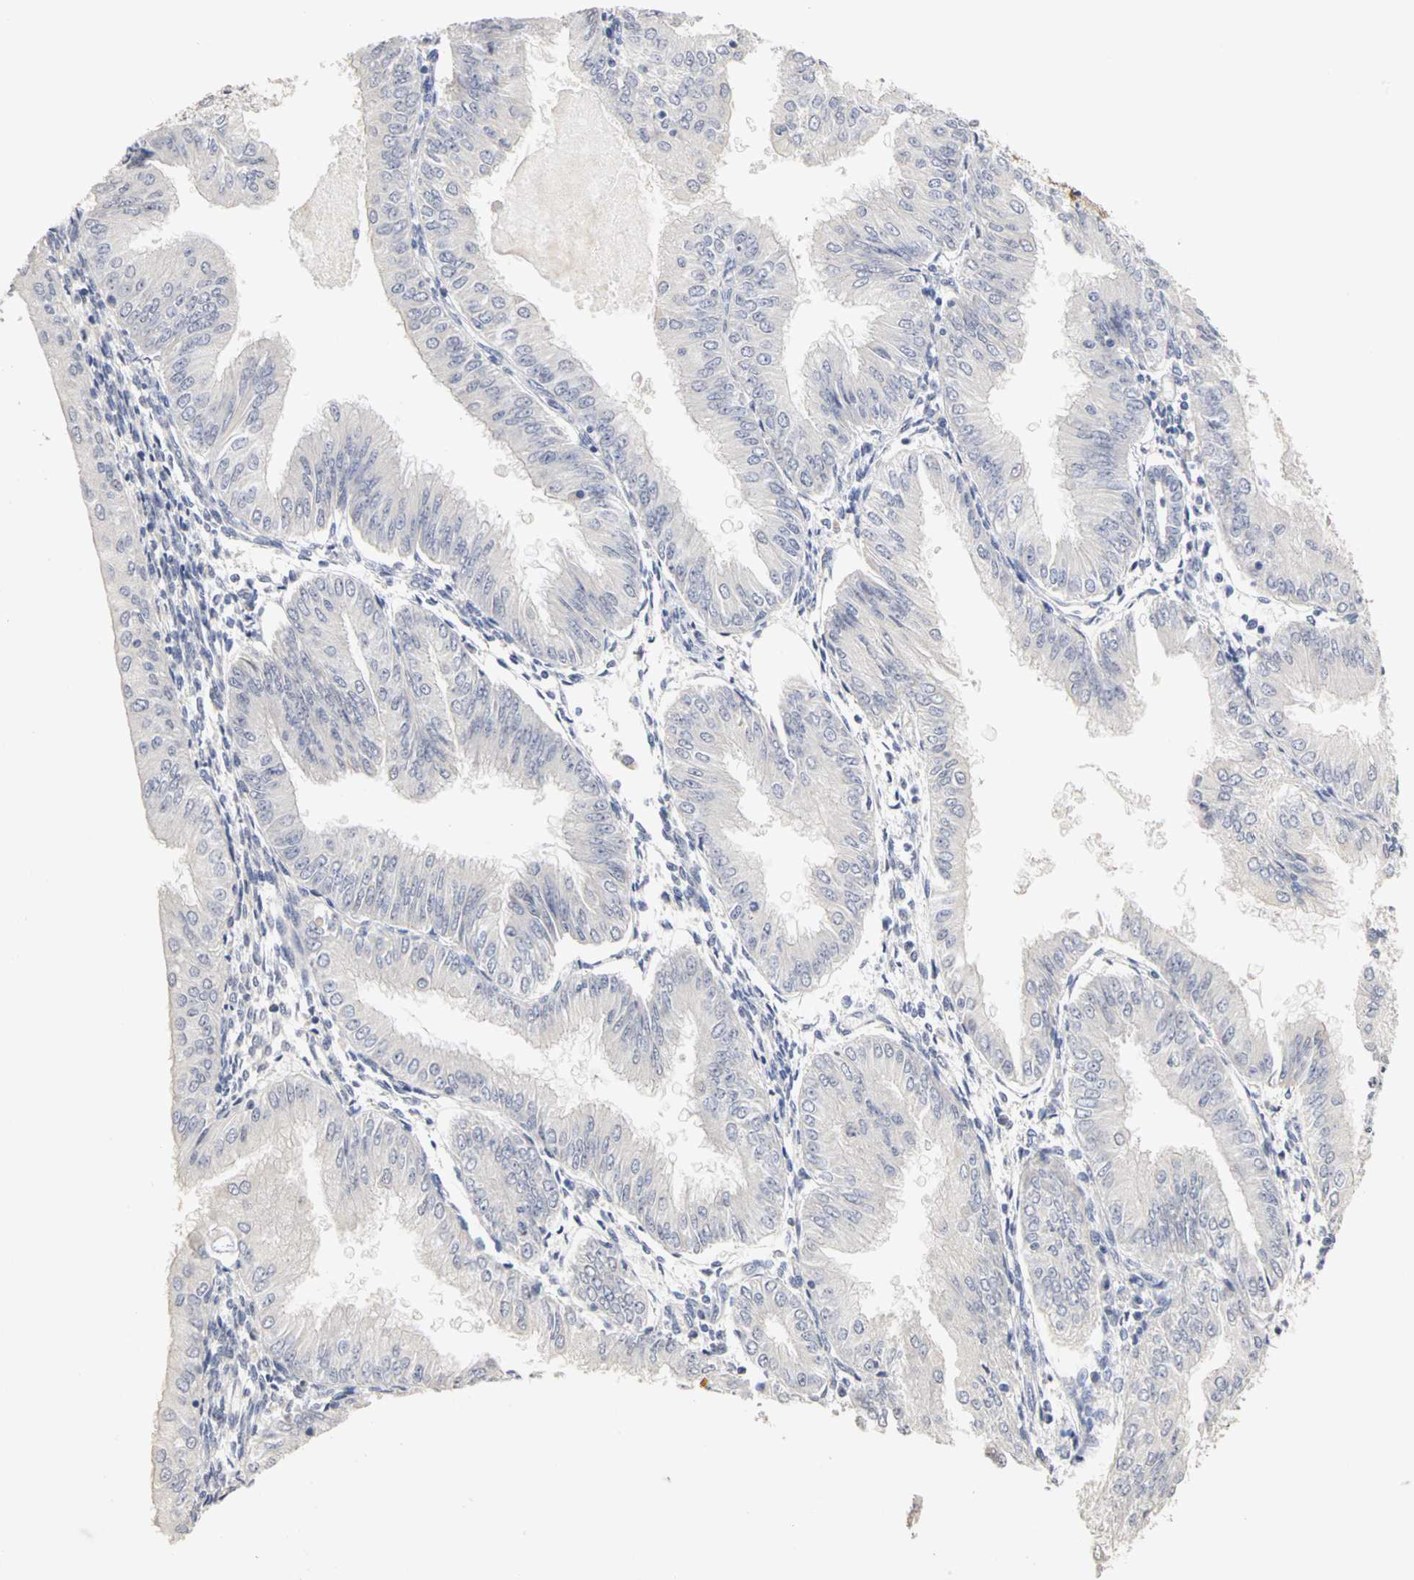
{"staining": {"intensity": "negative", "quantity": "none", "location": "none"}, "tissue": "endometrial cancer", "cell_type": "Tumor cells", "image_type": "cancer", "snomed": [{"axis": "morphology", "description": "Adenocarcinoma, NOS"}, {"axis": "topography", "description": "Endometrium"}], "caption": "Human endometrial cancer (adenocarcinoma) stained for a protein using immunohistochemistry displays no staining in tumor cells.", "gene": "PGR", "patient": {"sex": "female", "age": 53}}